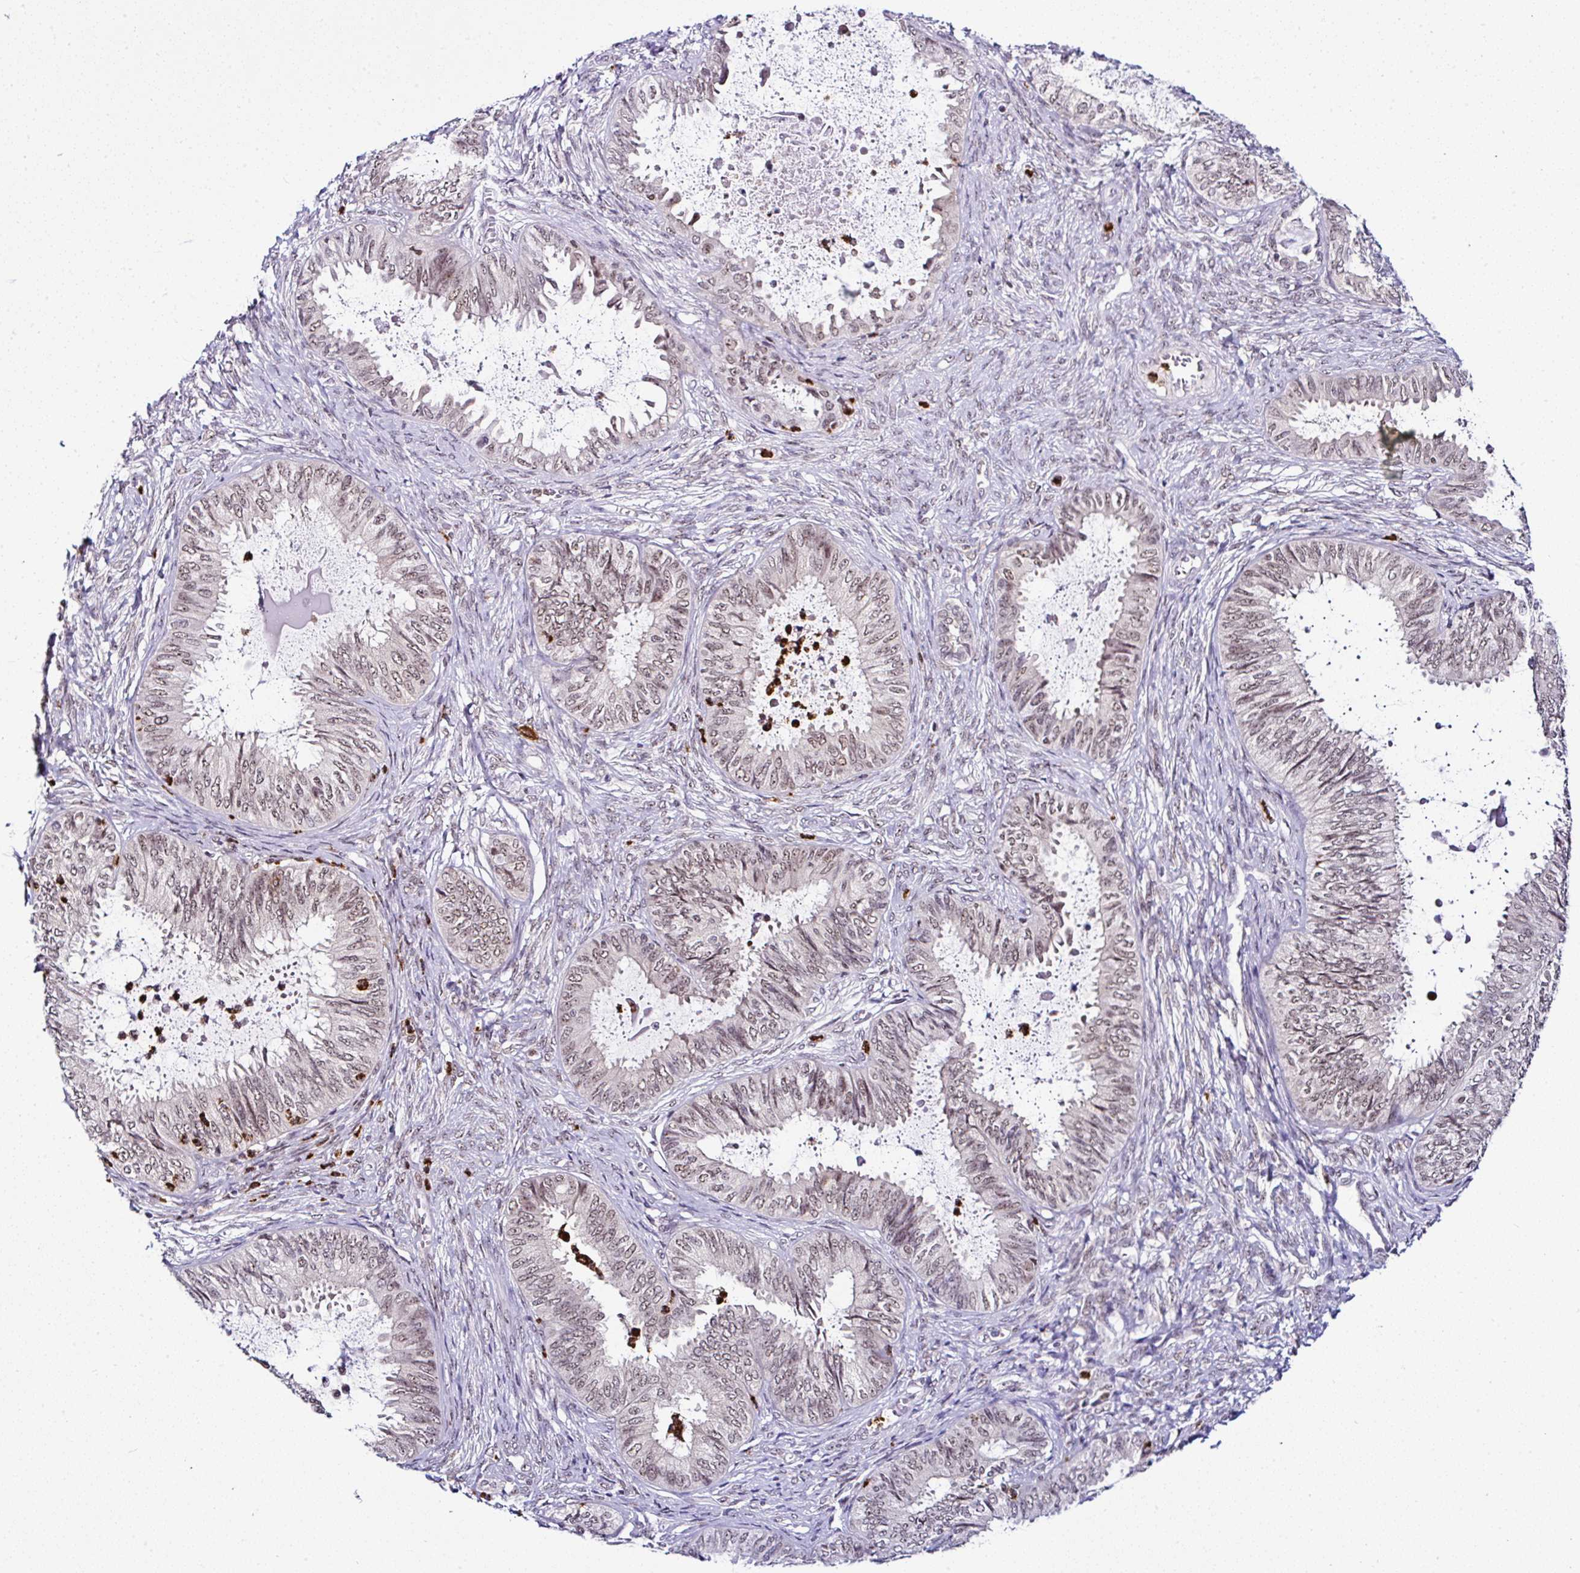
{"staining": {"intensity": "weak", "quantity": ">75%", "location": "nuclear"}, "tissue": "ovarian cancer", "cell_type": "Tumor cells", "image_type": "cancer", "snomed": [{"axis": "morphology", "description": "Carcinoma, endometroid"}, {"axis": "topography", "description": "Ovary"}], "caption": "IHC of ovarian endometroid carcinoma reveals low levels of weak nuclear expression in approximately >75% of tumor cells.", "gene": "PTPN2", "patient": {"sex": "female", "age": 70}}